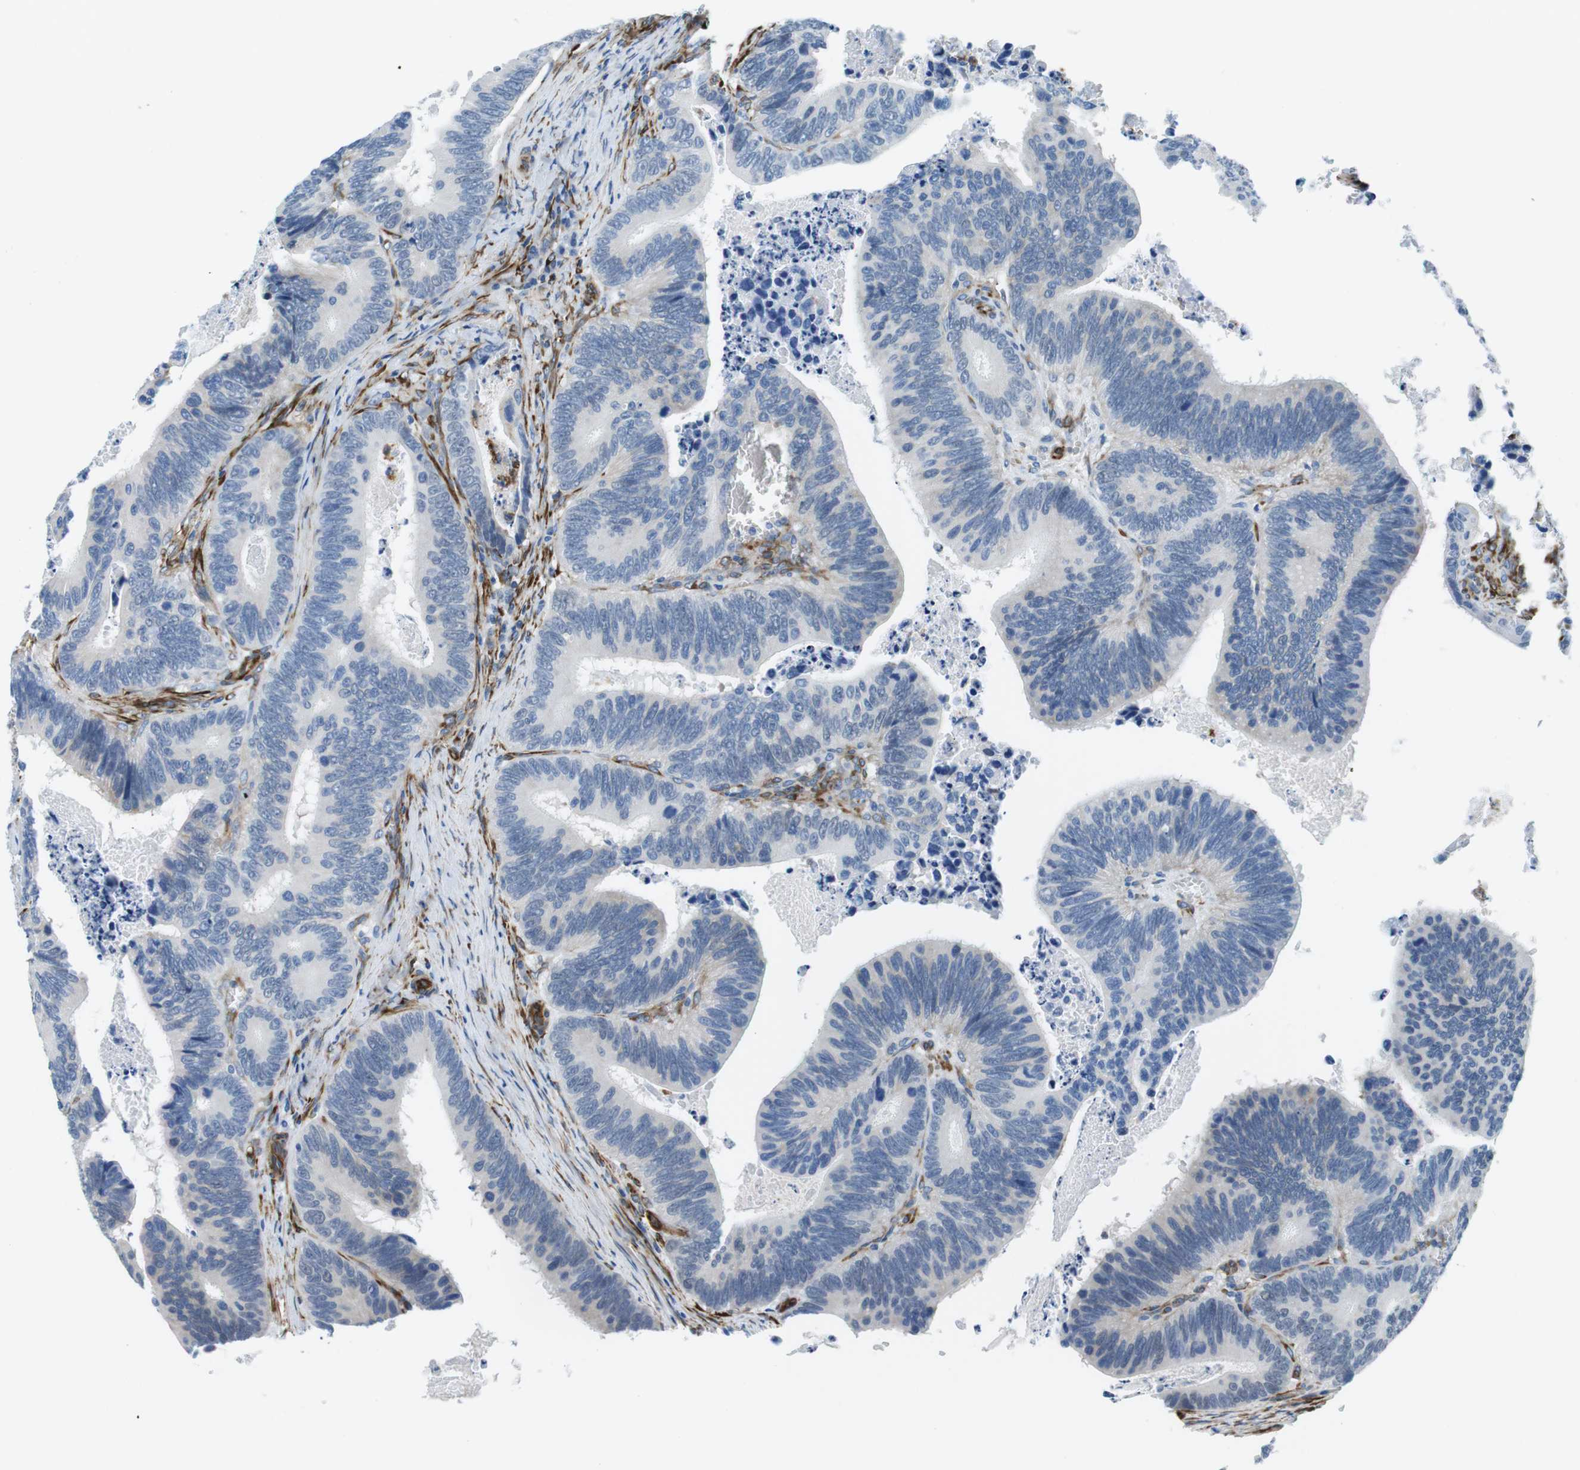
{"staining": {"intensity": "weak", "quantity": "<25%", "location": "cytoplasmic/membranous"}, "tissue": "colorectal cancer", "cell_type": "Tumor cells", "image_type": "cancer", "snomed": [{"axis": "morphology", "description": "Inflammation, NOS"}, {"axis": "morphology", "description": "Adenocarcinoma, NOS"}, {"axis": "topography", "description": "Colon"}], "caption": "The histopathology image shows no staining of tumor cells in adenocarcinoma (colorectal).", "gene": "EMP2", "patient": {"sex": "male", "age": 72}}